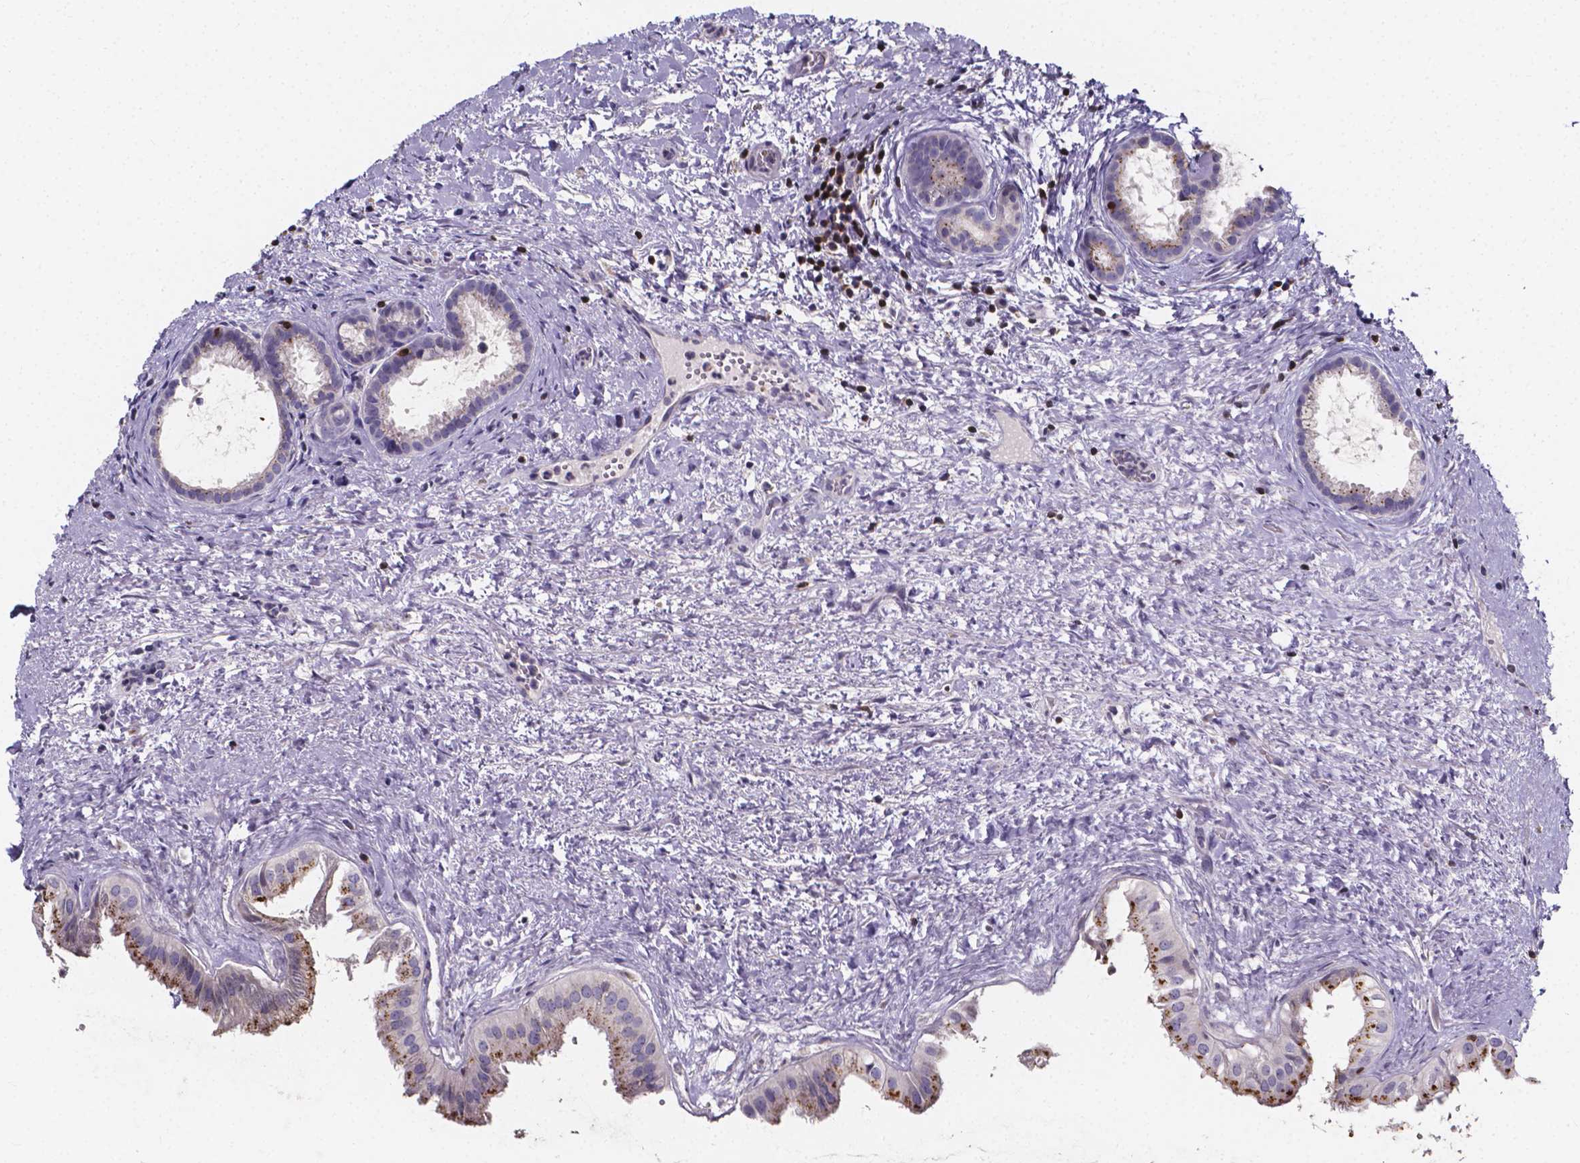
{"staining": {"intensity": "moderate", "quantity": "25%-75%", "location": "cytoplasmic/membranous"}, "tissue": "gallbladder", "cell_type": "Glandular cells", "image_type": "normal", "snomed": [{"axis": "morphology", "description": "Normal tissue, NOS"}, {"axis": "topography", "description": "Gallbladder"}], "caption": "Immunohistochemical staining of normal gallbladder displays medium levels of moderate cytoplasmic/membranous positivity in about 25%-75% of glandular cells. (Brightfield microscopy of DAB IHC at high magnification).", "gene": "THEMIS", "patient": {"sex": "male", "age": 70}}